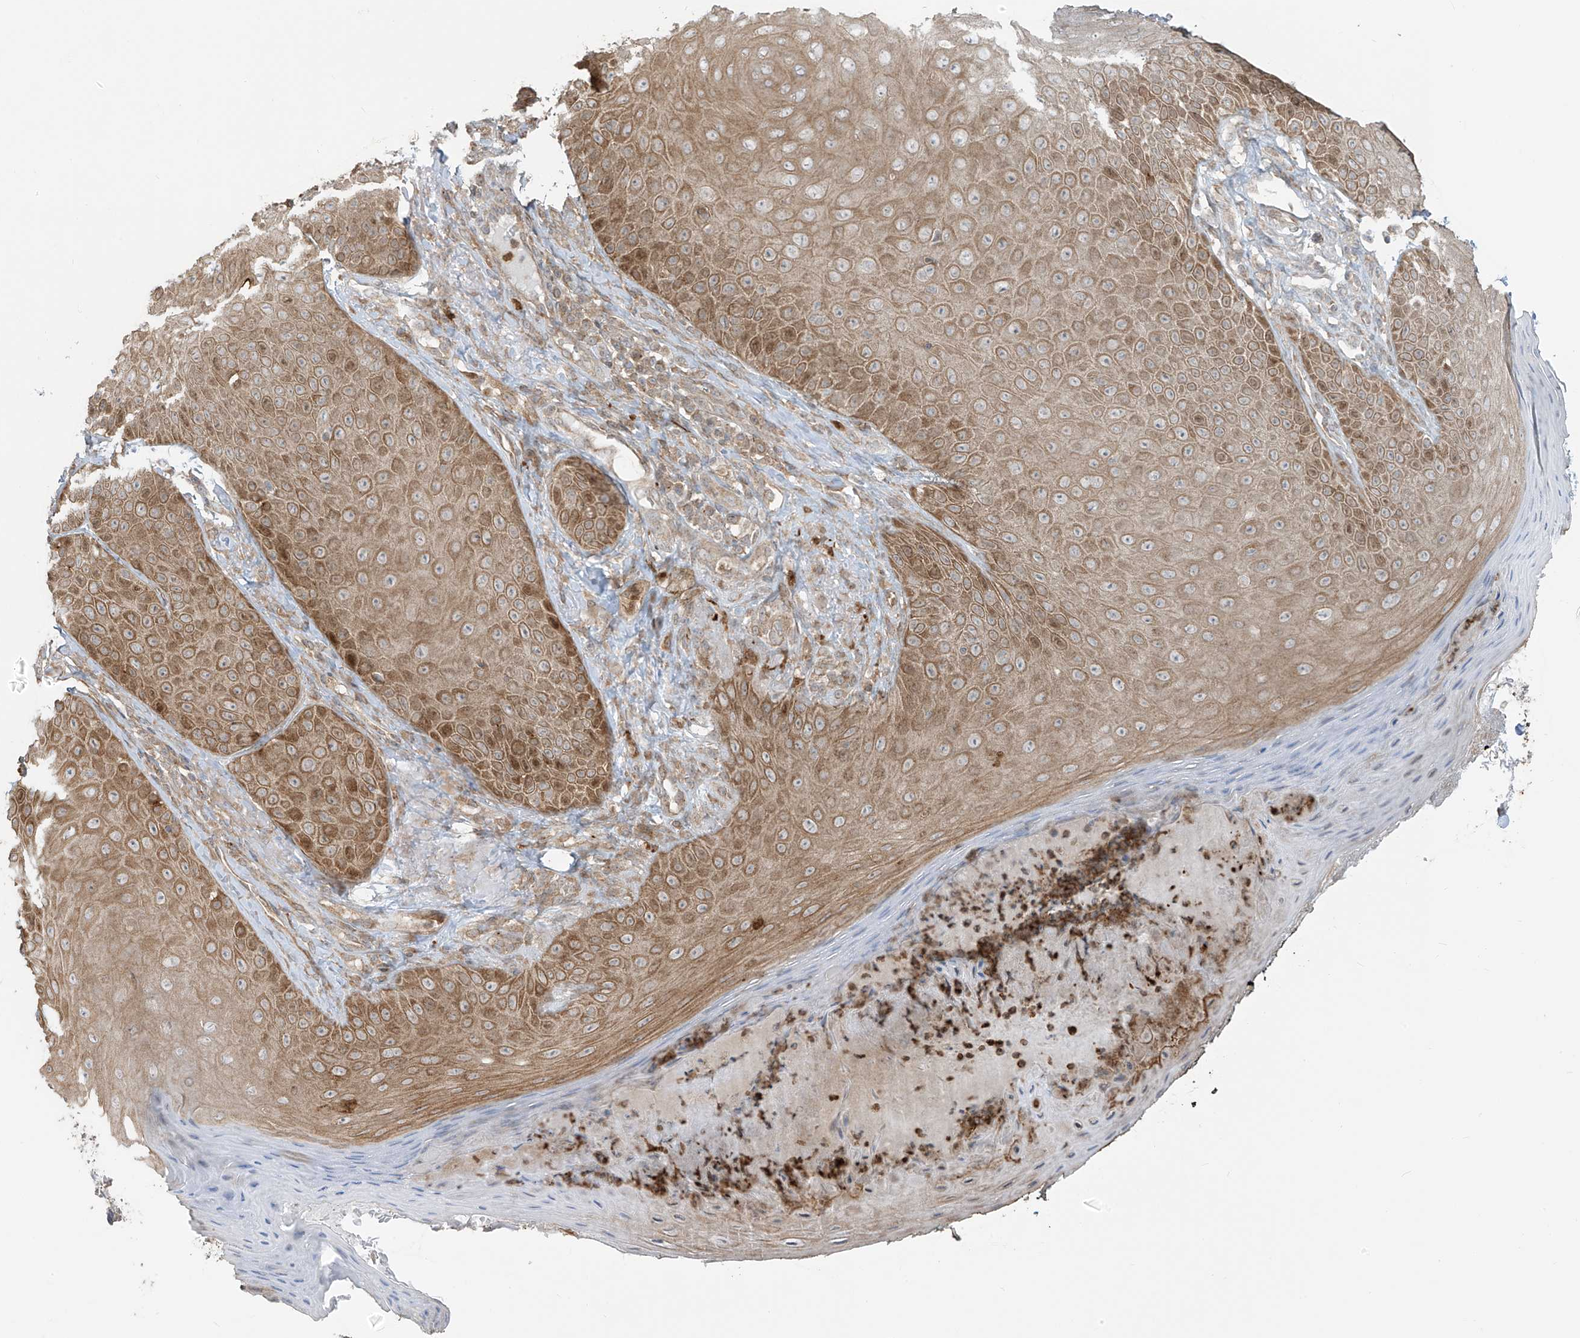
{"staining": {"intensity": "moderate", "quantity": ">75%", "location": "cytoplasmic/membranous"}, "tissue": "skin", "cell_type": "Fibroblasts", "image_type": "normal", "snomed": [{"axis": "morphology", "description": "Normal tissue, NOS"}, {"axis": "topography", "description": "Skin"}], "caption": "This photomicrograph demonstrates normal skin stained with immunohistochemistry to label a protein in brown. The cytoplasmic/membranous of fibroblasts show moderate positivity for the protein. Nuclei are counter-stained blue.", "gene": "PDE11A", "patient": {"sex": "male", "age": 57}}